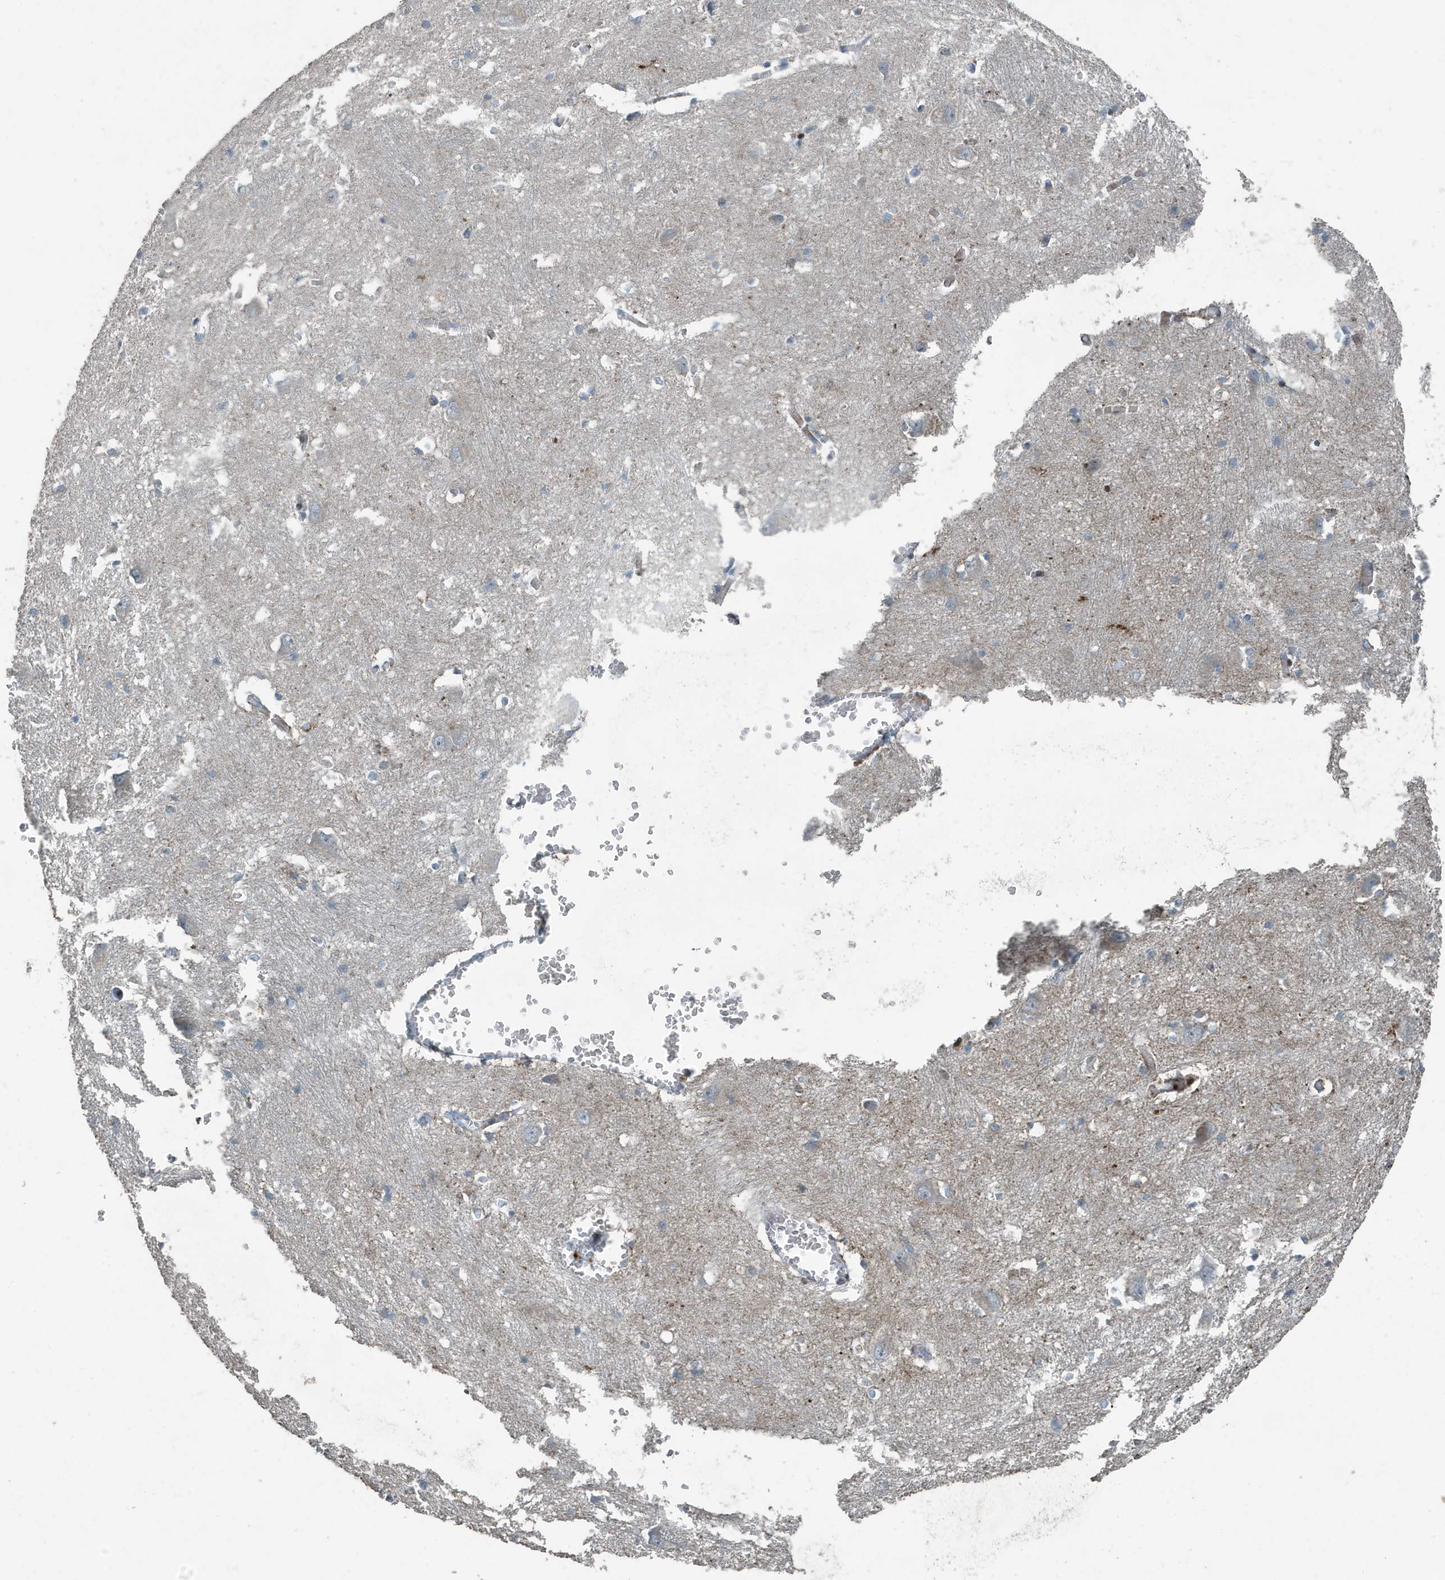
{"staining": {"intensity": "negative", "quantity": "none", "location": "none"}, "tissue": "caudate", "cell_type": "Glial cells", "image_type": "normal", "snomed": [{"axis": "morphology", "description": "Normal tissue, NOS"}, {"axis": "topography", "description": "Lateral ventricle wall"}], "caption": "DAB (3,3'-diaminobenzidine) immunohistochemical staining of unremarkable human caudate shows no significant expression in glial cells.", "gene": "FAM162A", "patient": {"sex": "male", "age": 37}}